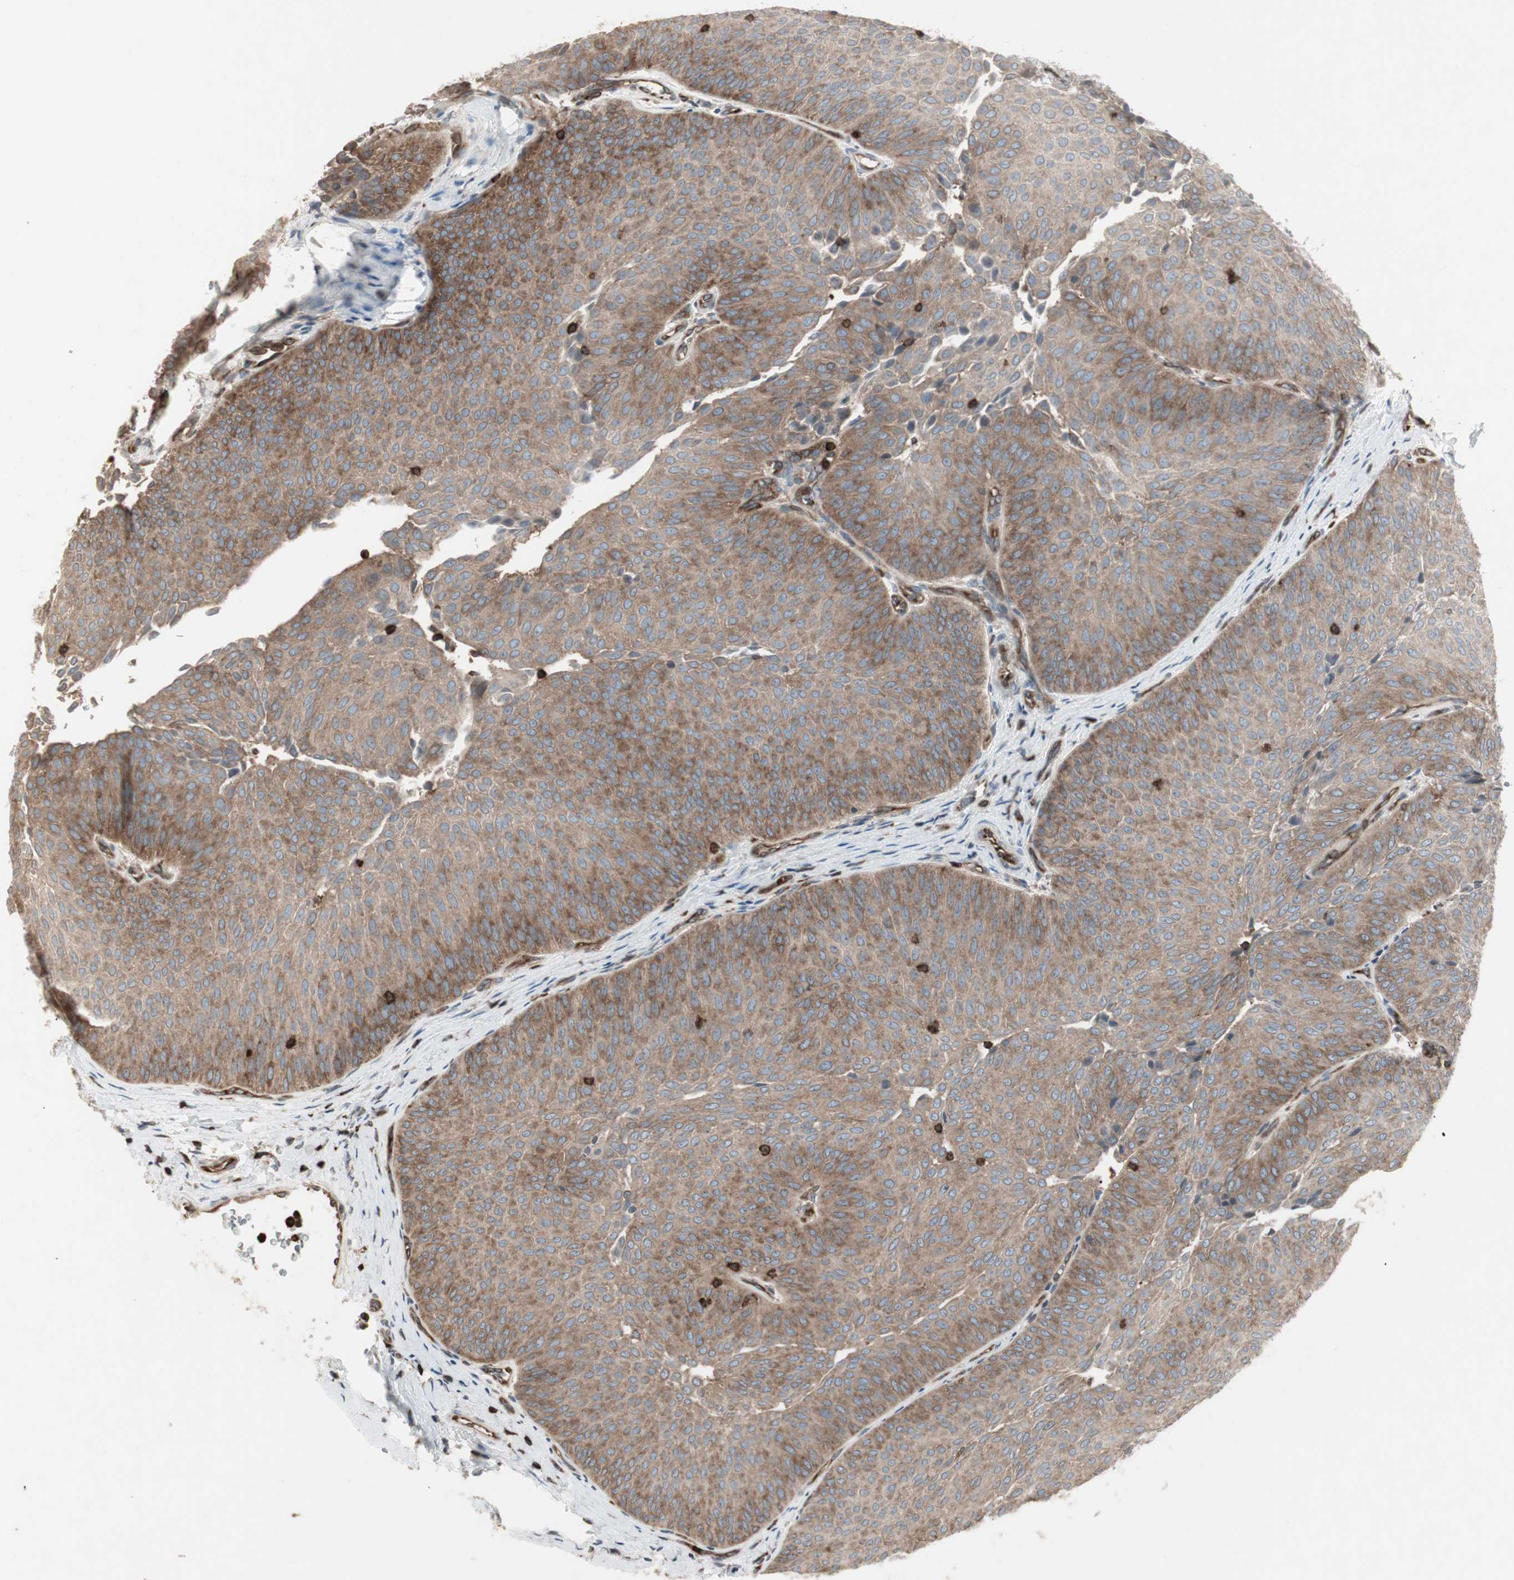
{"staining": {"intensity": "moderate", "quantity": "<25%", "location": "cytoplasmic/membranous"}, "tissue": "urothelial cancer", "cell_type": "Tumor cells", "image_type": "cancer", "snomed": [{"axis": "morphology", "description": "Urothelial carcinoma, Low grade"}, {"axis": "topography", "description": "Urinary bladder"}], "caption": "Immunohistochemical staining of urothelial carcinoma (low-grade) reveals low levels of moderate cytoplasmic/membranous expression in approximately <25% of tumor cells.", "gene": "ARHGEF1", "patient": {"sex": "female", "age": 60}}